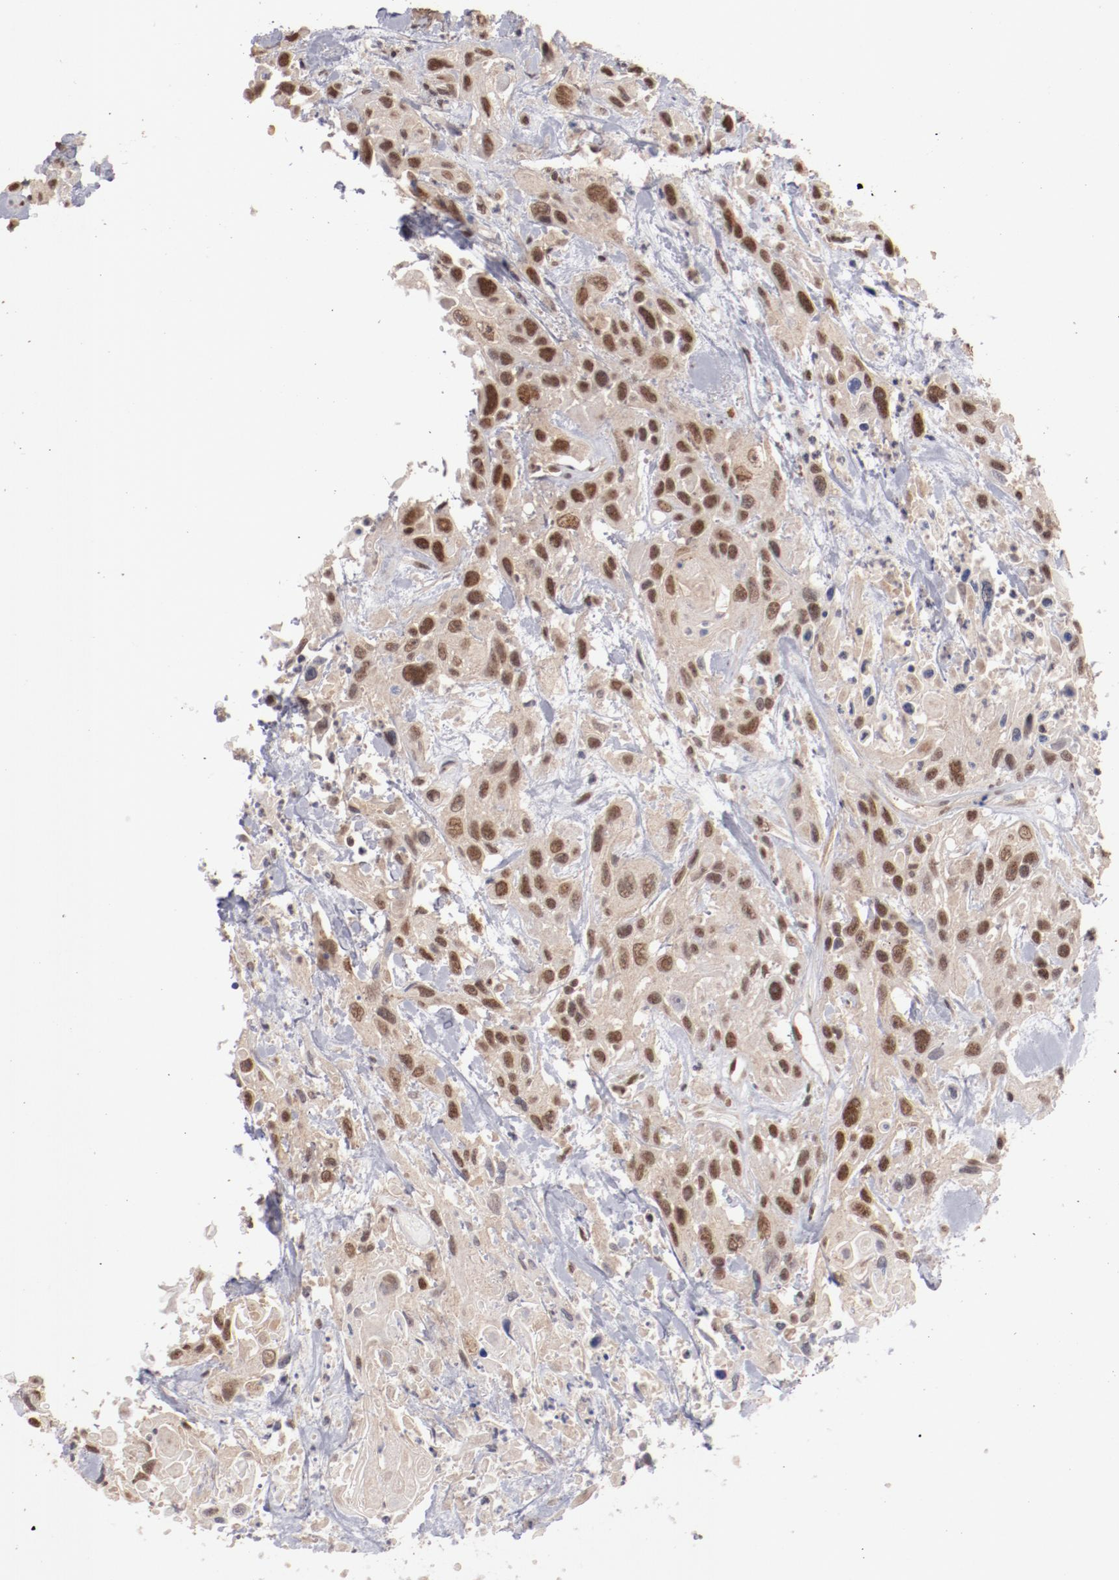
{"staining": {"intensity": "moderate", "quantity": ">75%", "location": "cytoplasmic/membranous,nuclear"}, "tissue": "urothelial cancer", "cell_type": "Tumor cells", "image_type": "cancer", "snomed": [{"axis": "morphology", "description": "Urothelial carcinoma, High grade"}, {"axis": "topography", "description": "Urinary bladder"}], "caption": "Protein staining by immunohistochemistry (IHC) demonstrates moderate cytoplasmic/membranous and nuclear positivity in approximately >75% of tumor cells in high-grade urothelial carcinoma. The staining was performed using DAB, with brown indicating positive protein expression. Nuclei are stained blue with hematoxylin.", "gene": "CLOCK", "patient": {"sex": "female", "age": 84}}